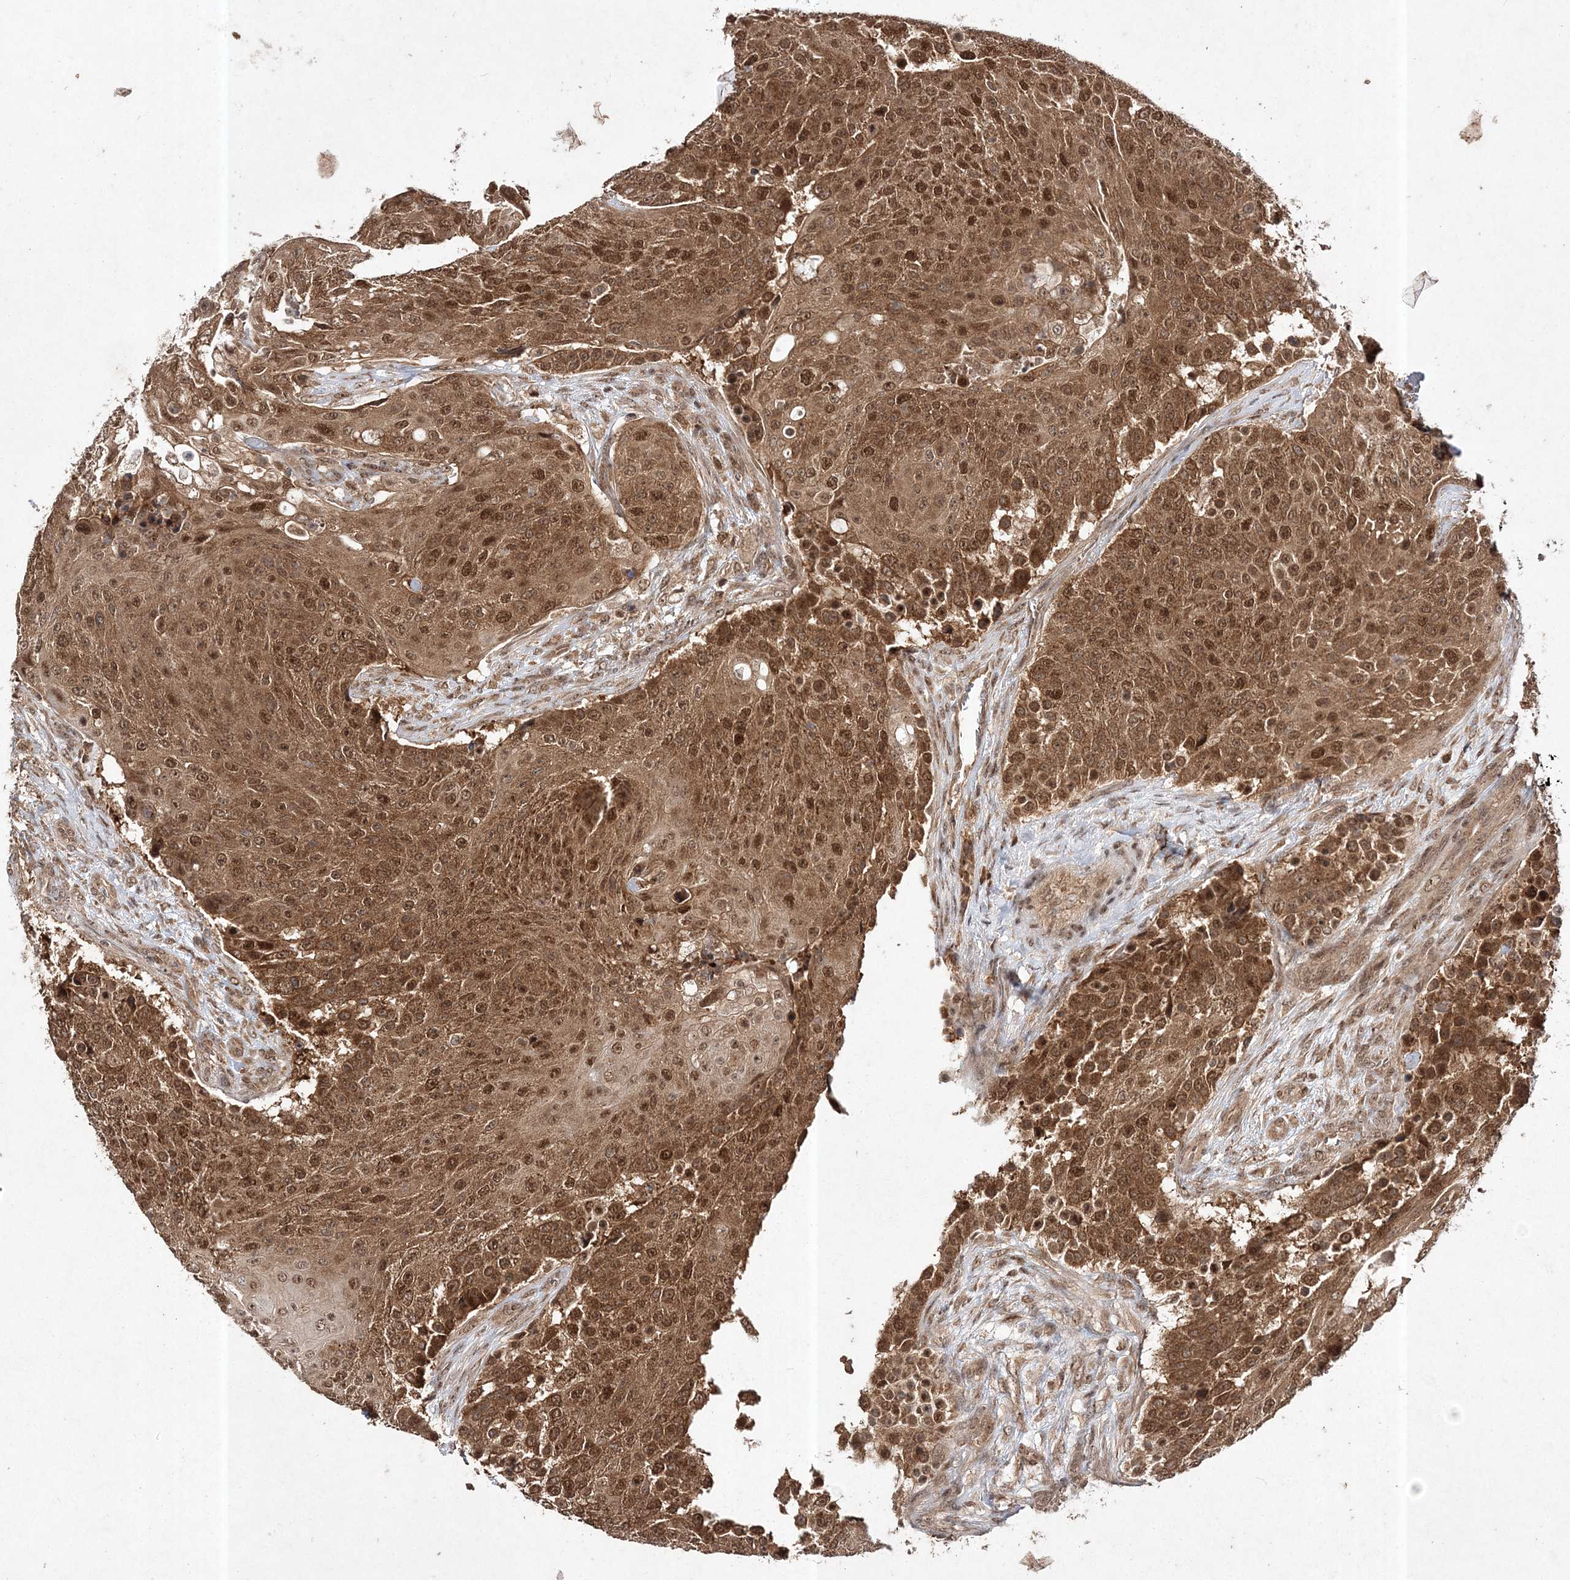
{"staining": {"intensity": "moderate", "quantity": ">75%", "location": "cytoplasmic/membranous,nuclear"}, "tissue": "urothelial cancer", "cell_type": "Tumor cells", "image_type": "cancer", "snomed": [{"axis": "morphology", "description": "Urothelial carcinoma, High grade"}, {"axis": "topography", "description": "Urinary bladder"}], "caption": "Immunohistochemistry micrograph of neoplastic tissue: human high-grade urothelial carcinoma stained using immunohistochemistry (IHC) demonstrates medium levels of moderate protein expression localized specifically in the cytoplasmic/membranous and nuclear of tumor cells, appearing as a cytoplasmic/membranous and nuclear brown color.", "gene": "NIF3L1", "patient": {"sex": "female", "age": 63}}